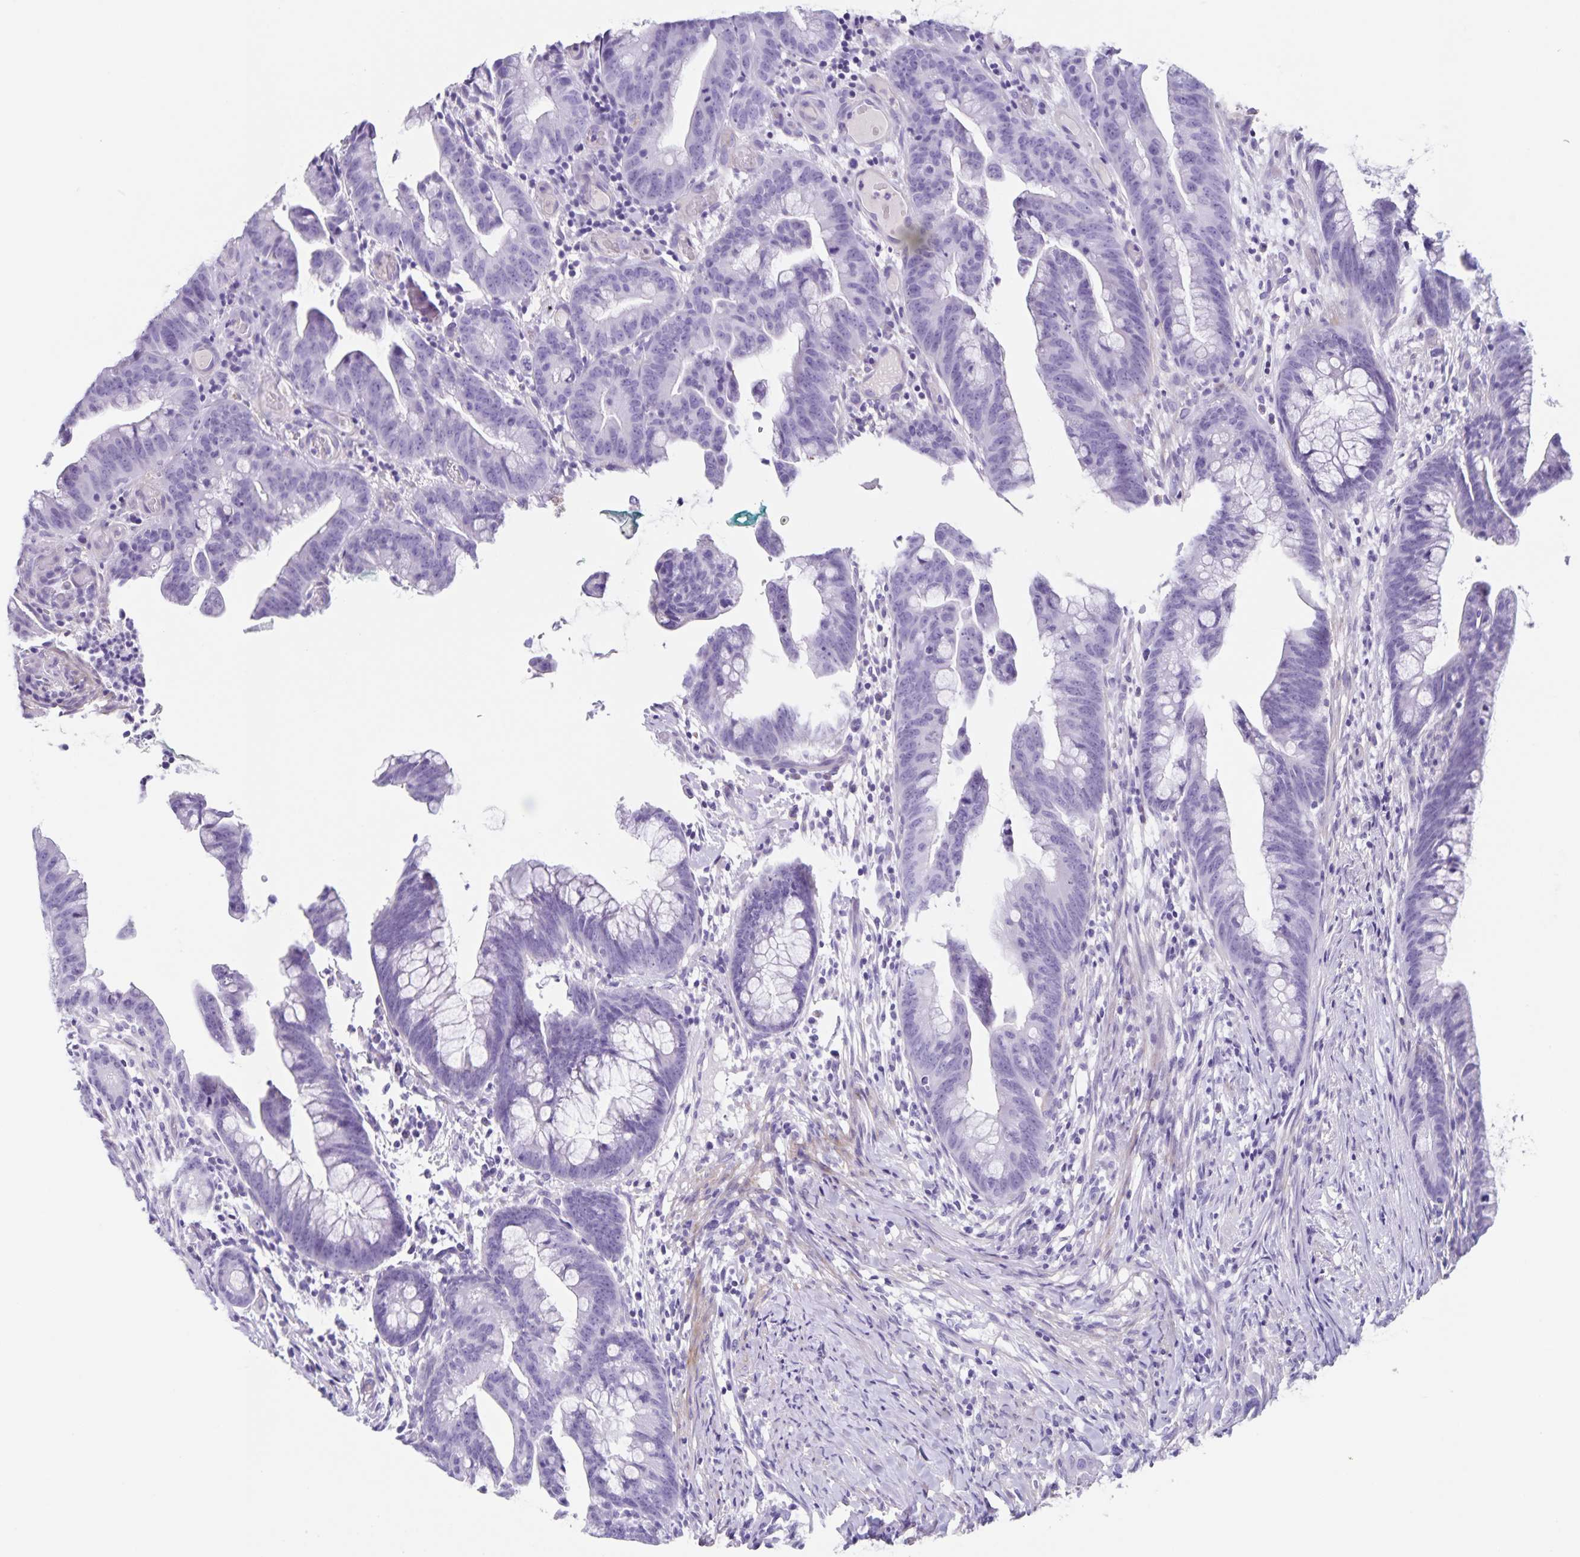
{"staining": {"intensity": "negative", "quantity": "none", "location": "none"}, "tissue": "colorectal cancer", "cell_type": "Tumor cells", "image_type": "cancer", "snomed": [{"axis": "morphology", "description": "Adenocarcinoma, NOS"}, {"axis": "topography", "description": "Colon"}], "caption": "Colorectal cancer (adenocarcinoma) stained for a protein using immunohistochemistry exhibits no expression tumor cells.", "gene": "C11orf42", "patient": {"sex": "male", "age": 62}}